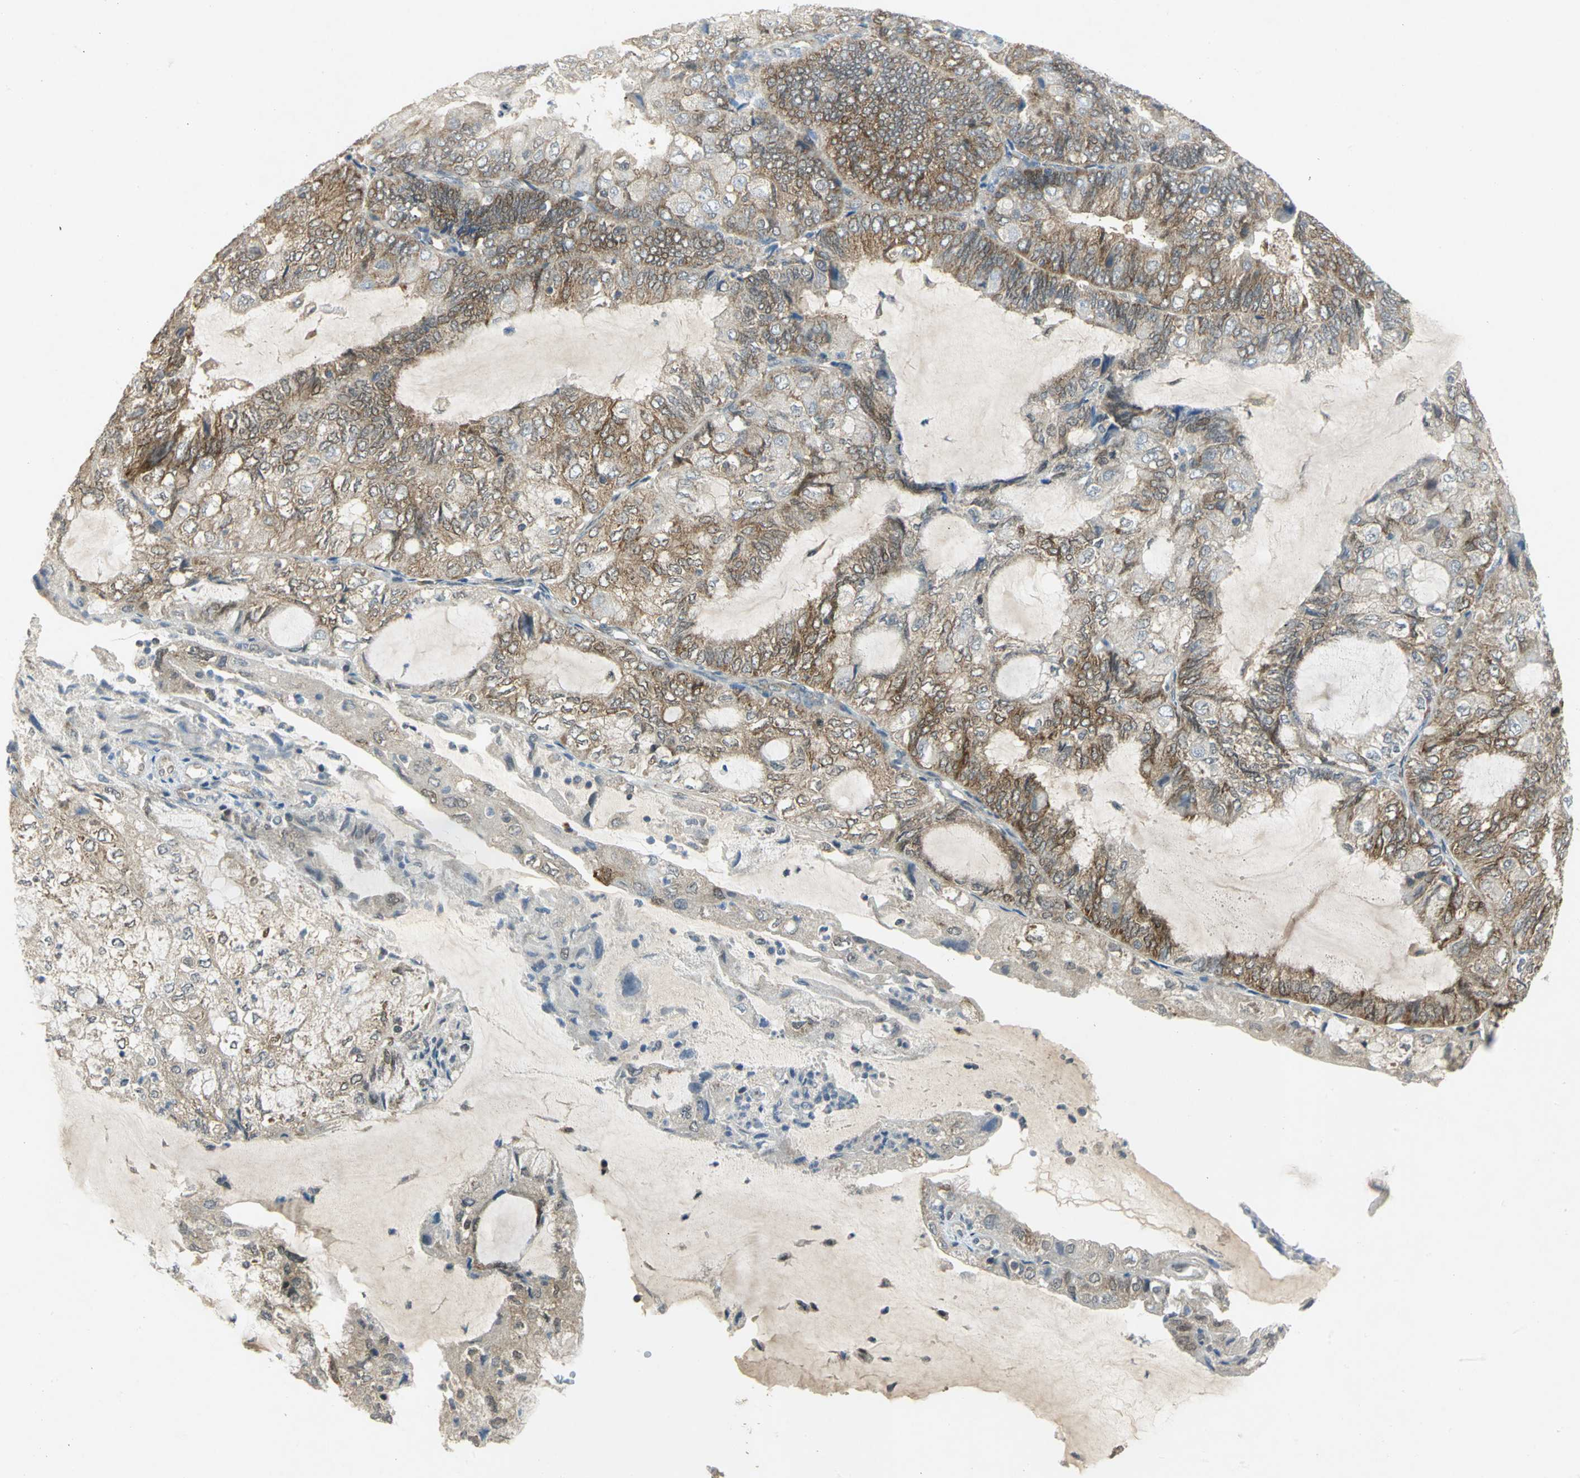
{"staining": {"intensity": "moderate", "quantity": ">75%", "location": "cytoplasmic/membranous"}, "tissue": "endometrial cancer", "cell_type": "Tumor cells", "image_type": "cancer", "snomed": [{"axis": "morphology", "description": "Adenocarcinoma, NOS"}, {"axis": "topography", "description": "Endometrium"}], "caption": "High-power microscopy captured an IHC photomicrograph of endometrial cancer, revealing moderate cytoplasmic/membranous expression in approximately >75% of tumor cells. The staining was performed using DAB, with brown indicating positive protein expression. Nuclei are stained blue with hematoxylin.", "gene": "PPIA", "patient": {"sex": "female", "age": 81}}